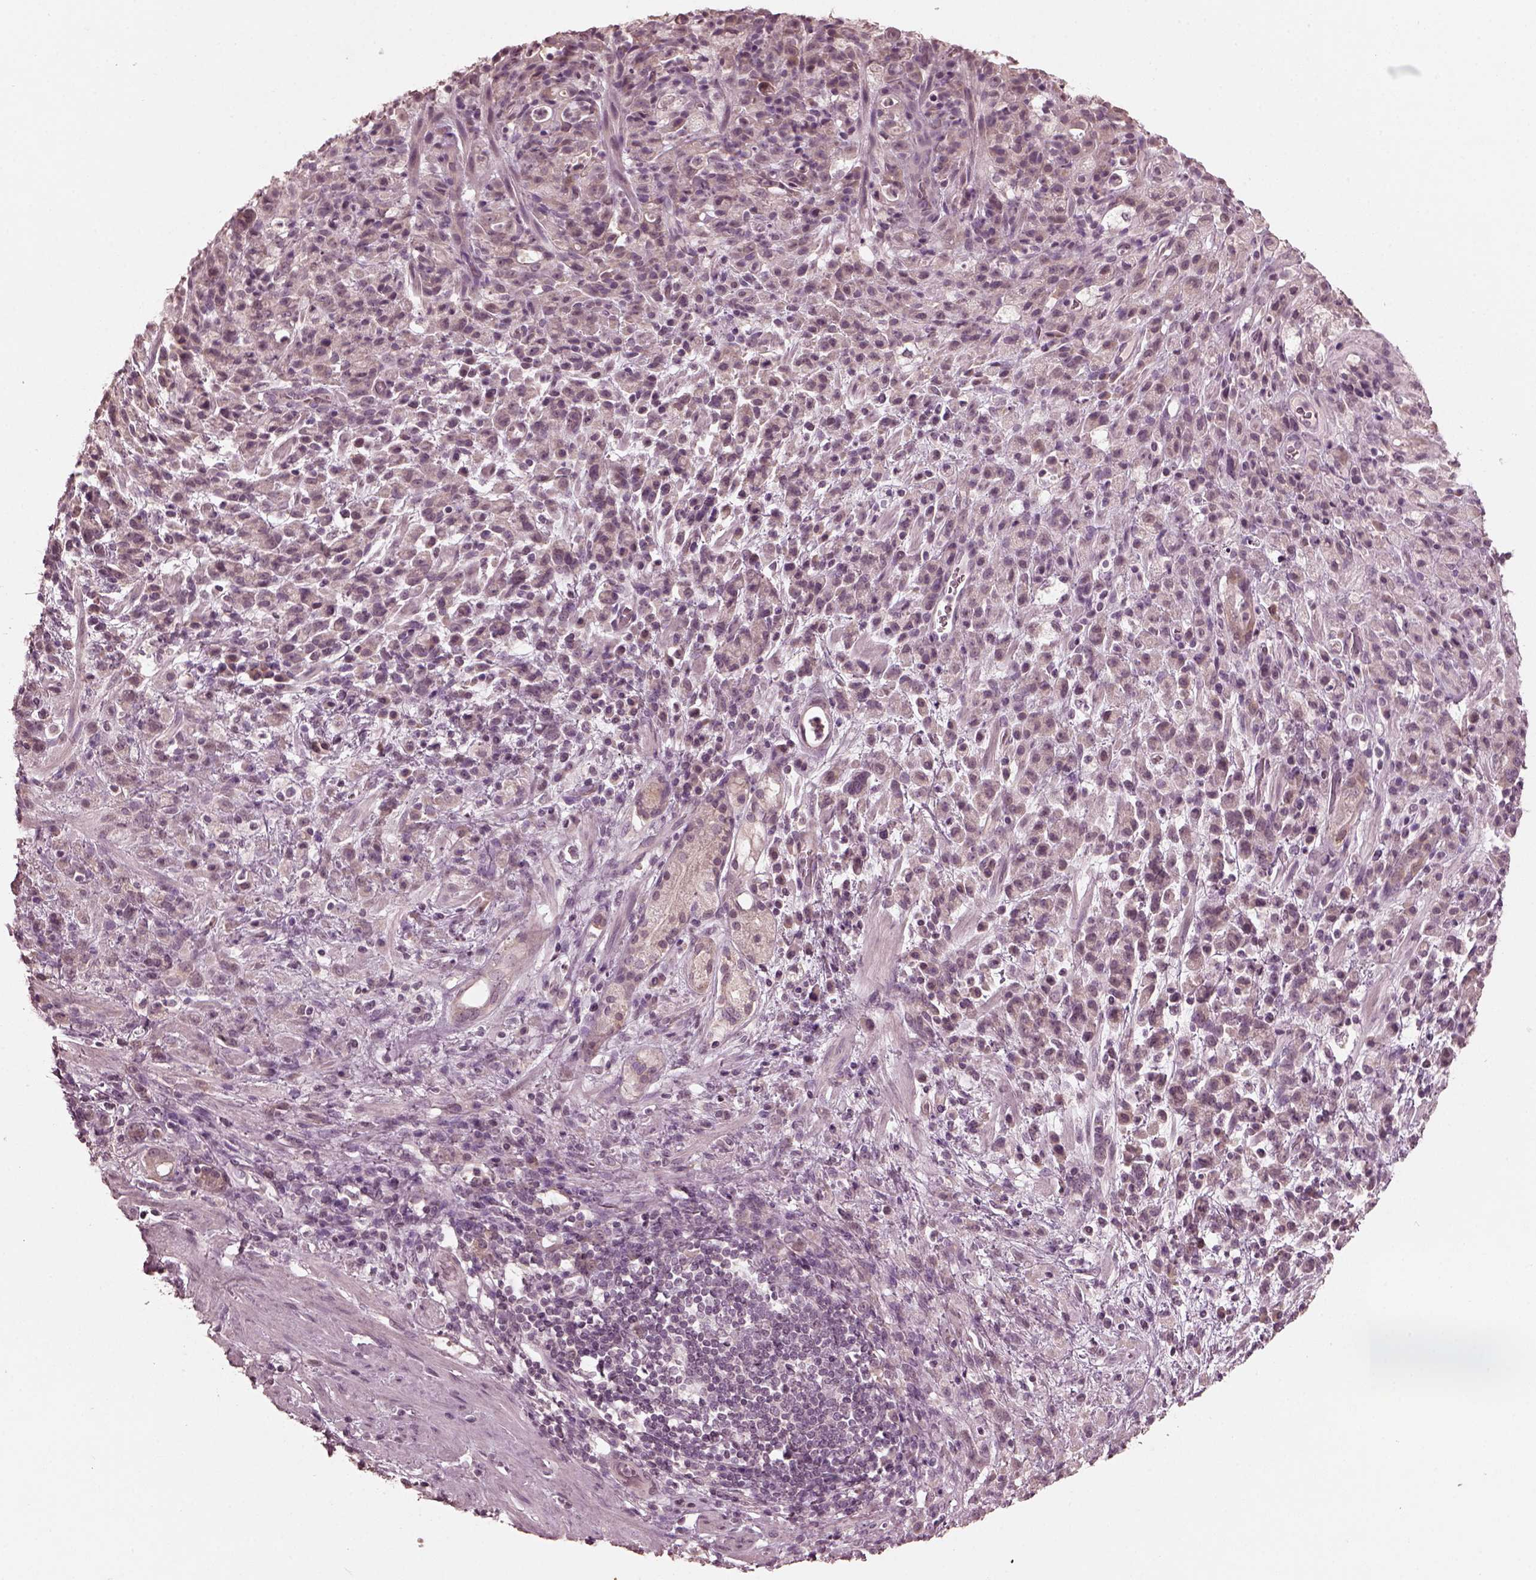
{"staining": {"intensity": "weak", "quantity": "<25%", "location": "cytoplasmic/membranous"}, "tissue": "stomach cancer", "cell_type": "Tumor cells", "image_type": "cancer", "snomed": [{"axis": "morphology", "description": "Adenocarcinoma, NOS"}, {"axis": "topography", "description": "Stomach"}], "caption": "Protein analysis of stomach cancer reveals no significant expression in tumor cells.", "gene": "RGS7", "patient": {"sex": "female", "age": 60}}